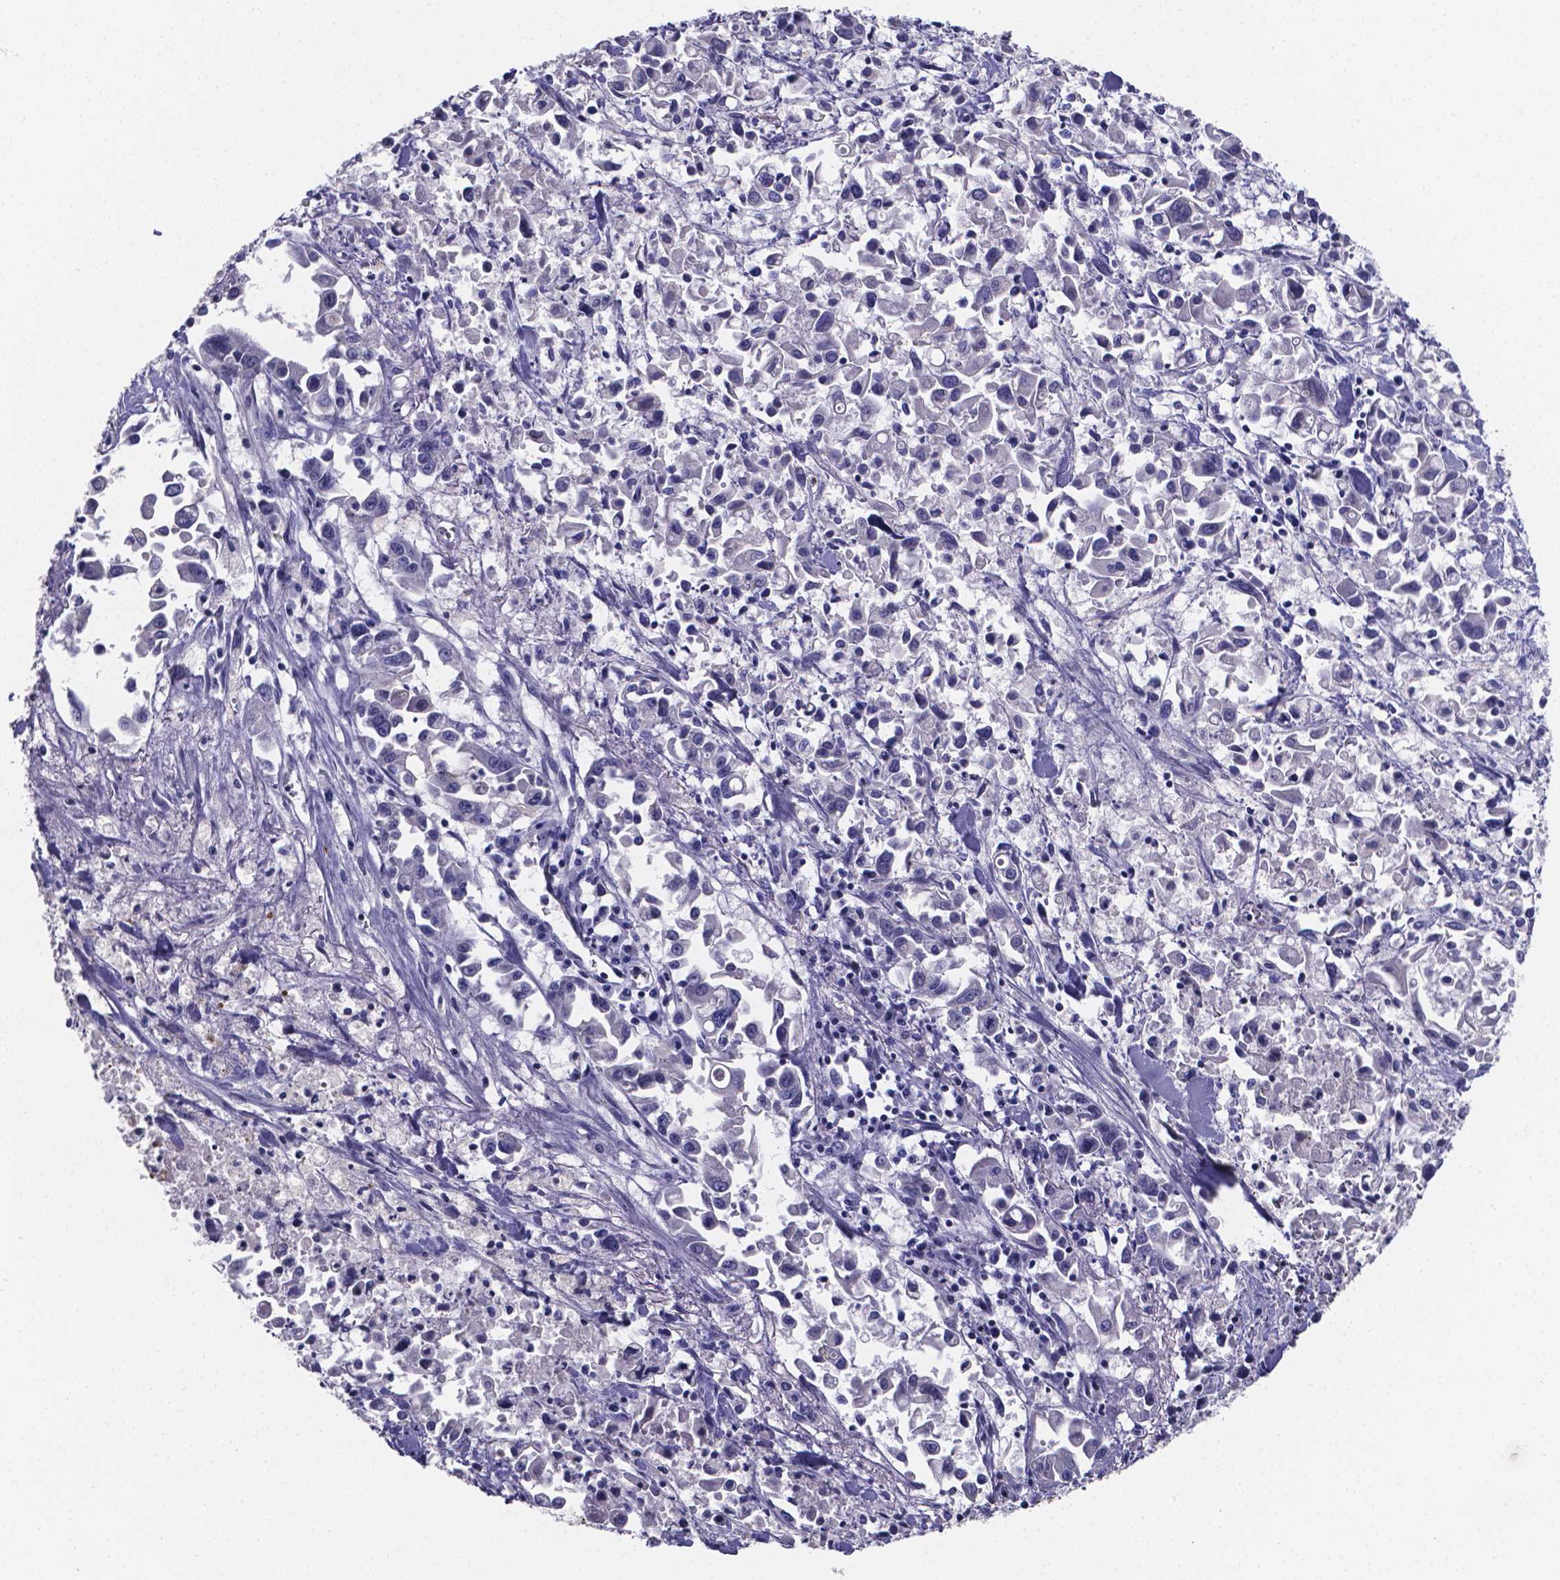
{"staining": {"intensity": "negative", "quantity": "none", "location": "none"}, "tissue": "pancreatic cancer", "cell_type": "Tumor cells", "image_type": "cancer", "snomed": [{"axis": "morphology", "description": "Adenocarcinoma, NOS"}, {"axis": "topography", "description": "Pancreas"}], "caption": "High power microscopy image of an immunohistochemistry histopathology image of adenocarcinoma (pancreatic), revealing no significant staining in tumor cells. (Brightfield microscopy of DAB (3,3'-diaminobenzidine) immunohistochemistry (IHC) at high magnification).", "gene": "SFRP4", "patient": {"sex": "female", "age": 83}}